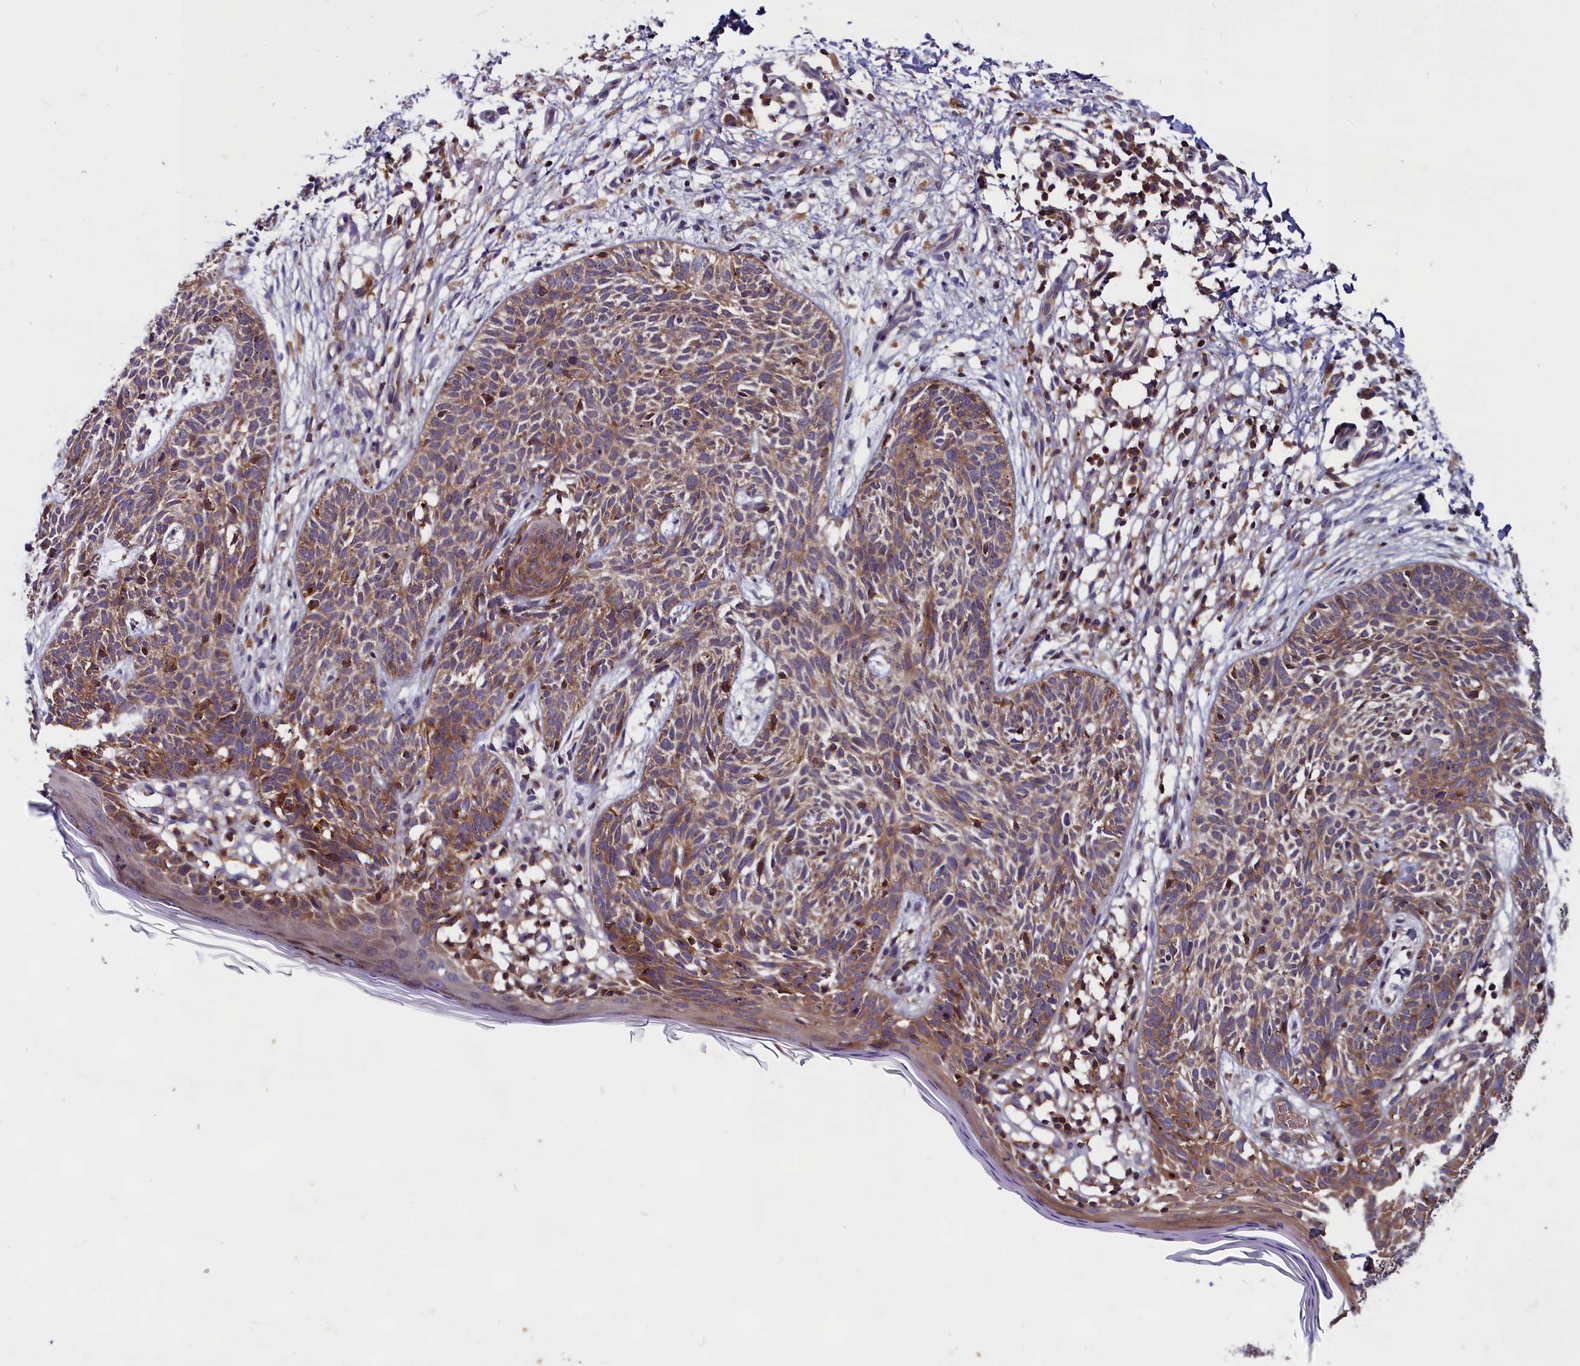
{"staining": {"intensity": "moderate", "quantity": ">75%", "location": "cytoplasmic/membranous"}, "tissue": "skin cancer", "cell_type": "Tumor cells", "image_type": "cancer", "snomed": [{"axis": "morphology", "description": "Basal cell carcinoma"}, {"axis": "topography", "description": "Skin"}], "caption": "A medium amount of moderate cytoplasmic/membranous expression is seen in approximately >75% of tumor cells in skin cancer tissue.", "gene": "MYO9B", "patient": {"sex": "female", "age": 66}}